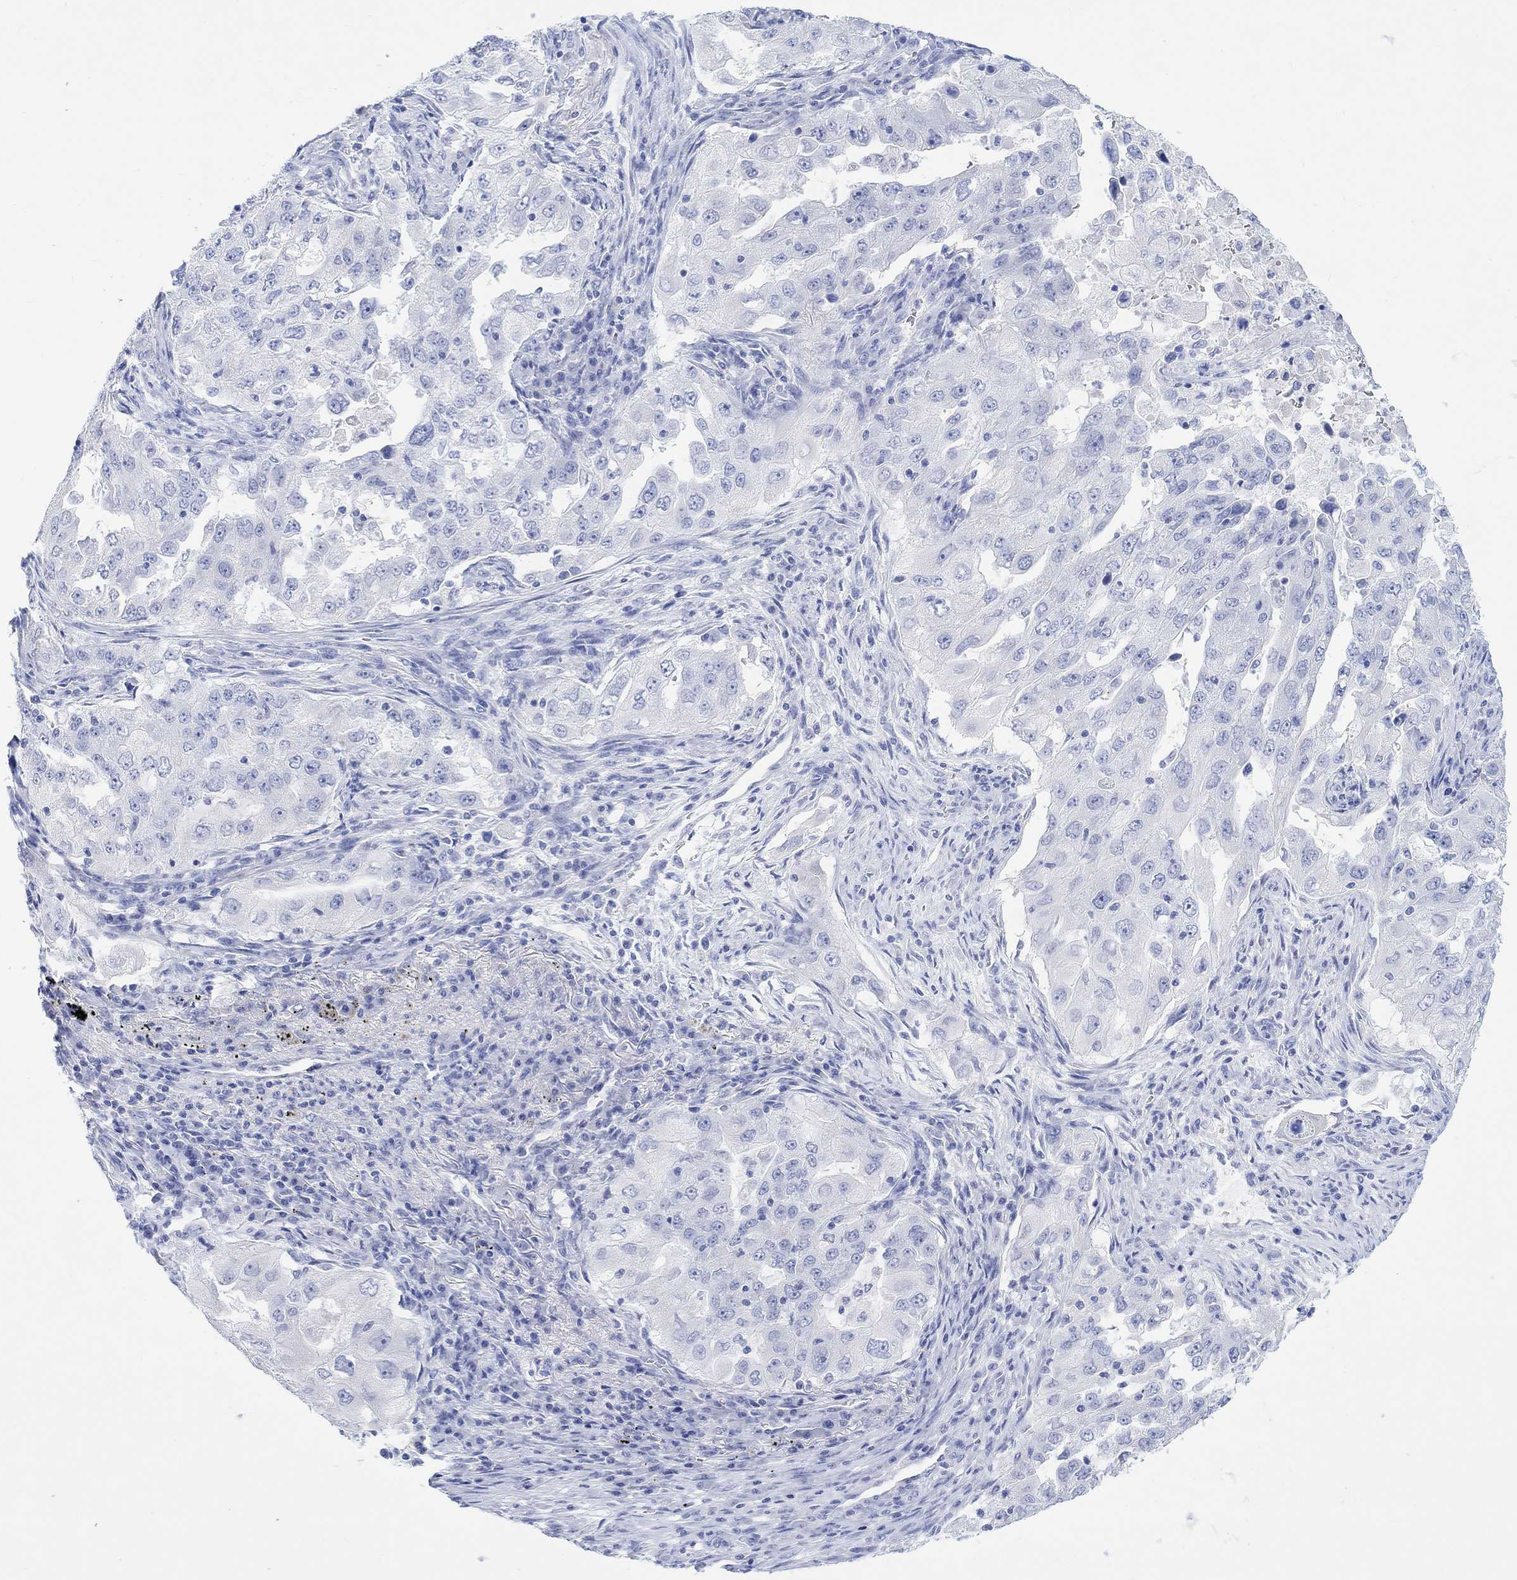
{"staining": {"intensity": "negative", "quantity": "none", "location": "none"}, "tissue": "lung cancer", "cell_type": "Tumor cells", "image_type": "cancer", "snomed": [{"axis": "morphology", "description": "Adenocarcinoma, NOS"}, {"axis": "topography", "description": "Lung"}], "caption": "Tumor cells show no significant protein positivity in adenocarcinoma (lung).", "gene": "CALCA", "patient": {"sex": "female", "age": 61}}